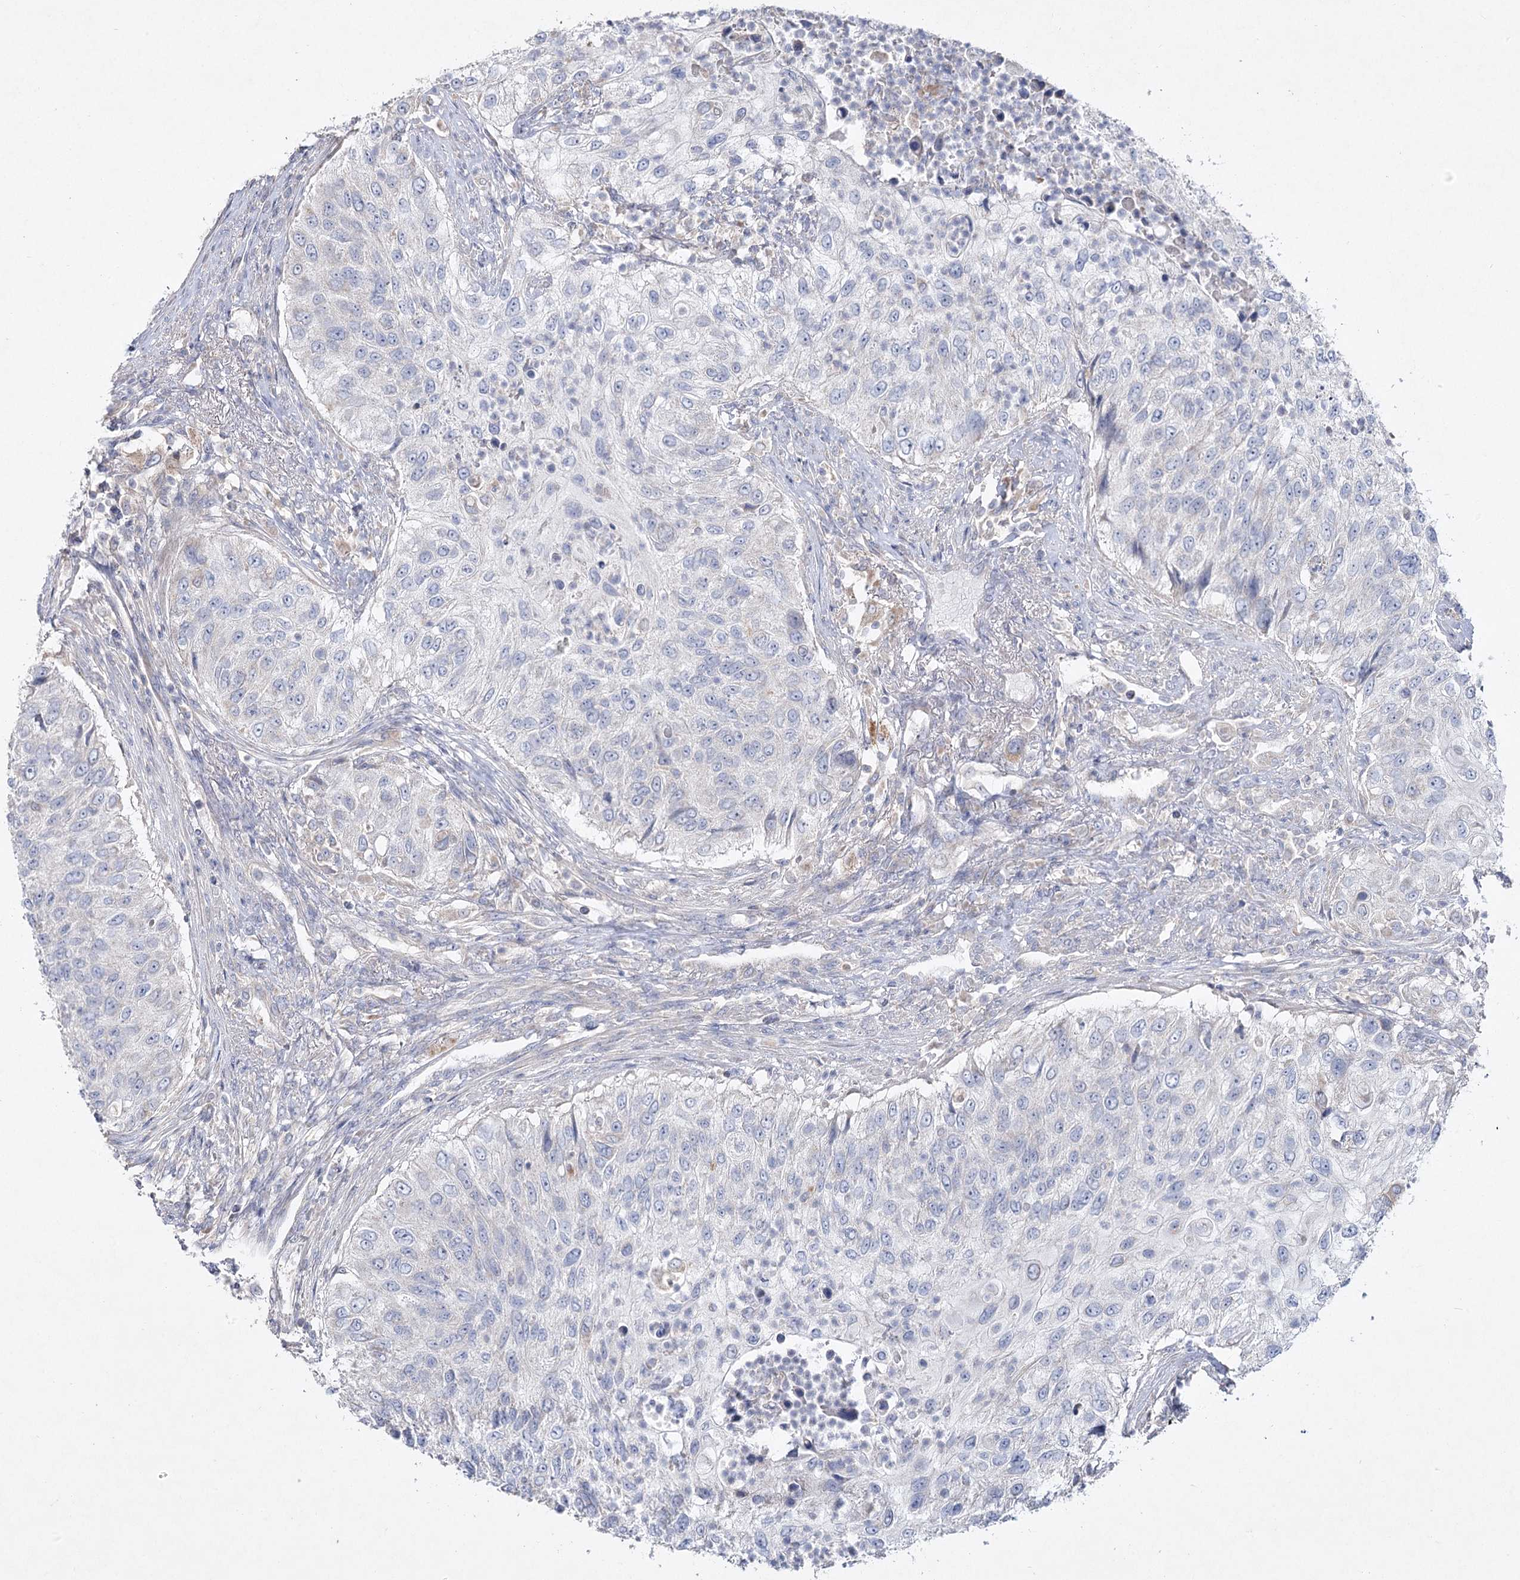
{"staining": {"intensity": "negative", "quantity": "none", "location": "none"}, "tissue": "urothelial cancer", "cell_type": "Tumor cells", "image_type": "cancer", "snomed": [{"axis": "morphology", "description": "Urothelial carcinoma, High grade"}, {"axis": "topography", "description": "Urinary bladder"}], "caption": "A high-resolution histopathology image shows immunohistochemistry staining of urothelial cancer, which shows no significant staining in tumor cells.", "gene": "TMEM187", "patient": {"sex": "female", "age": 60}}